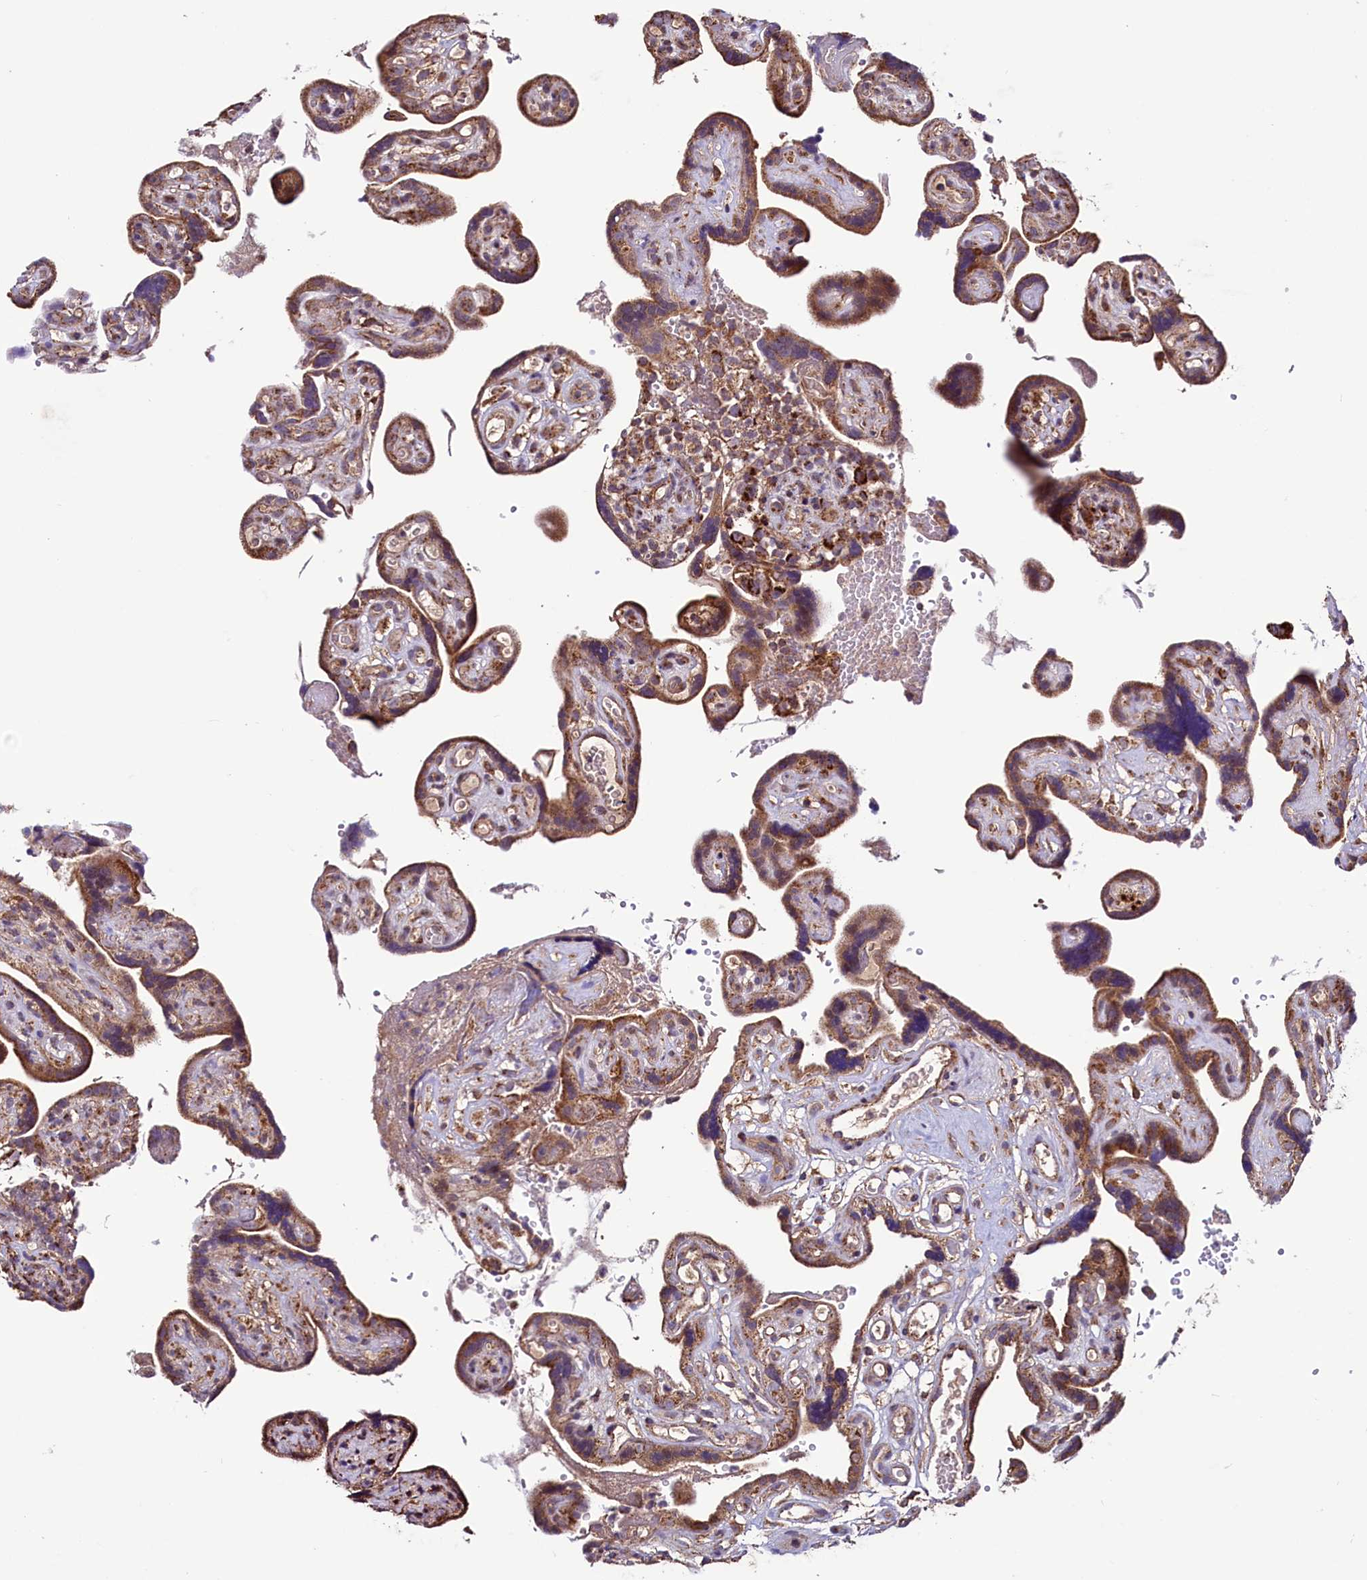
{"staining": {"intensity": "moderate", "quantity": ">75%", "location": "cytoplasmic/membranous"}, "tissue": "placenta", "cell_type": "Decidual cells", "image_type": "normal", "snomed": [{"axis": "morphology", "description": "Normal tissue, NOS"}, {"axis": "topography", "description": "Placenta"}], "caption": "IHC micrograph of benign placenta: placenta stained using immunohistochemistry shows medium levels of moderate protein expression localized specifically in the cytoplasmic/membranous of decidual cells, appearing as a cytoplasmic/membranous brown color.", "gene": "STARD5", "patient": {"sex": "female", "age": 30}}